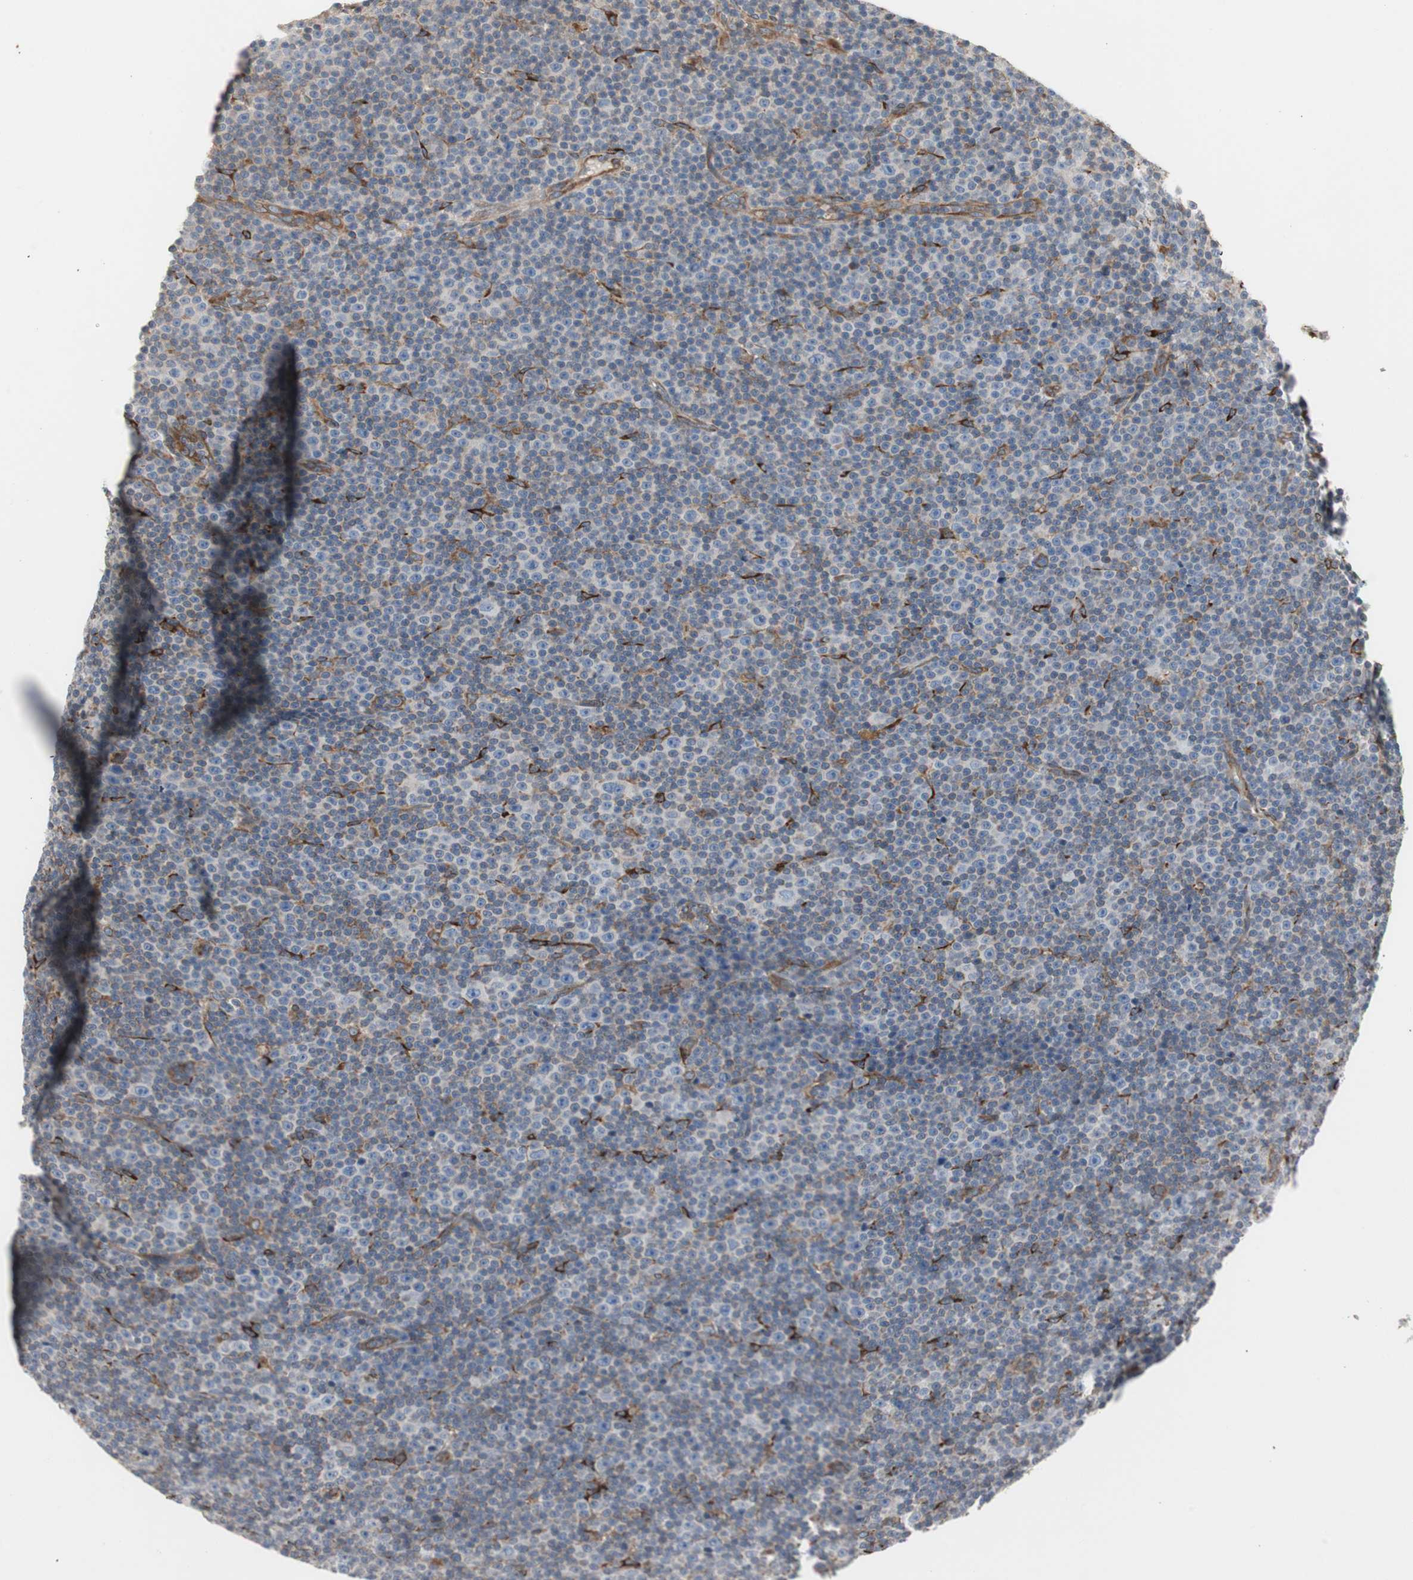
{"staining": {"intensity": "weak", "quantity": "25%-75%", "location": "cytoplasmic/membranous"}, "tissue": "lymphoma", "cell_type": "Tumor cells", "image_type": "cancer", "snomed": [{"axis": "morphology", "description": "Malignant lymphoma, non-Hodgkin's type, Low grade"}, {"axis": "topography", "description": "Lymph node"}], "caption": "Approximately 25%-75% of tumor cells in human lymphoma reveal weak cytoplasmic/membranous protein staining as visualized by brown immunohistochemical staining.", "gene": "H6PD", "patient": {"sex": "female", "age": 67}}